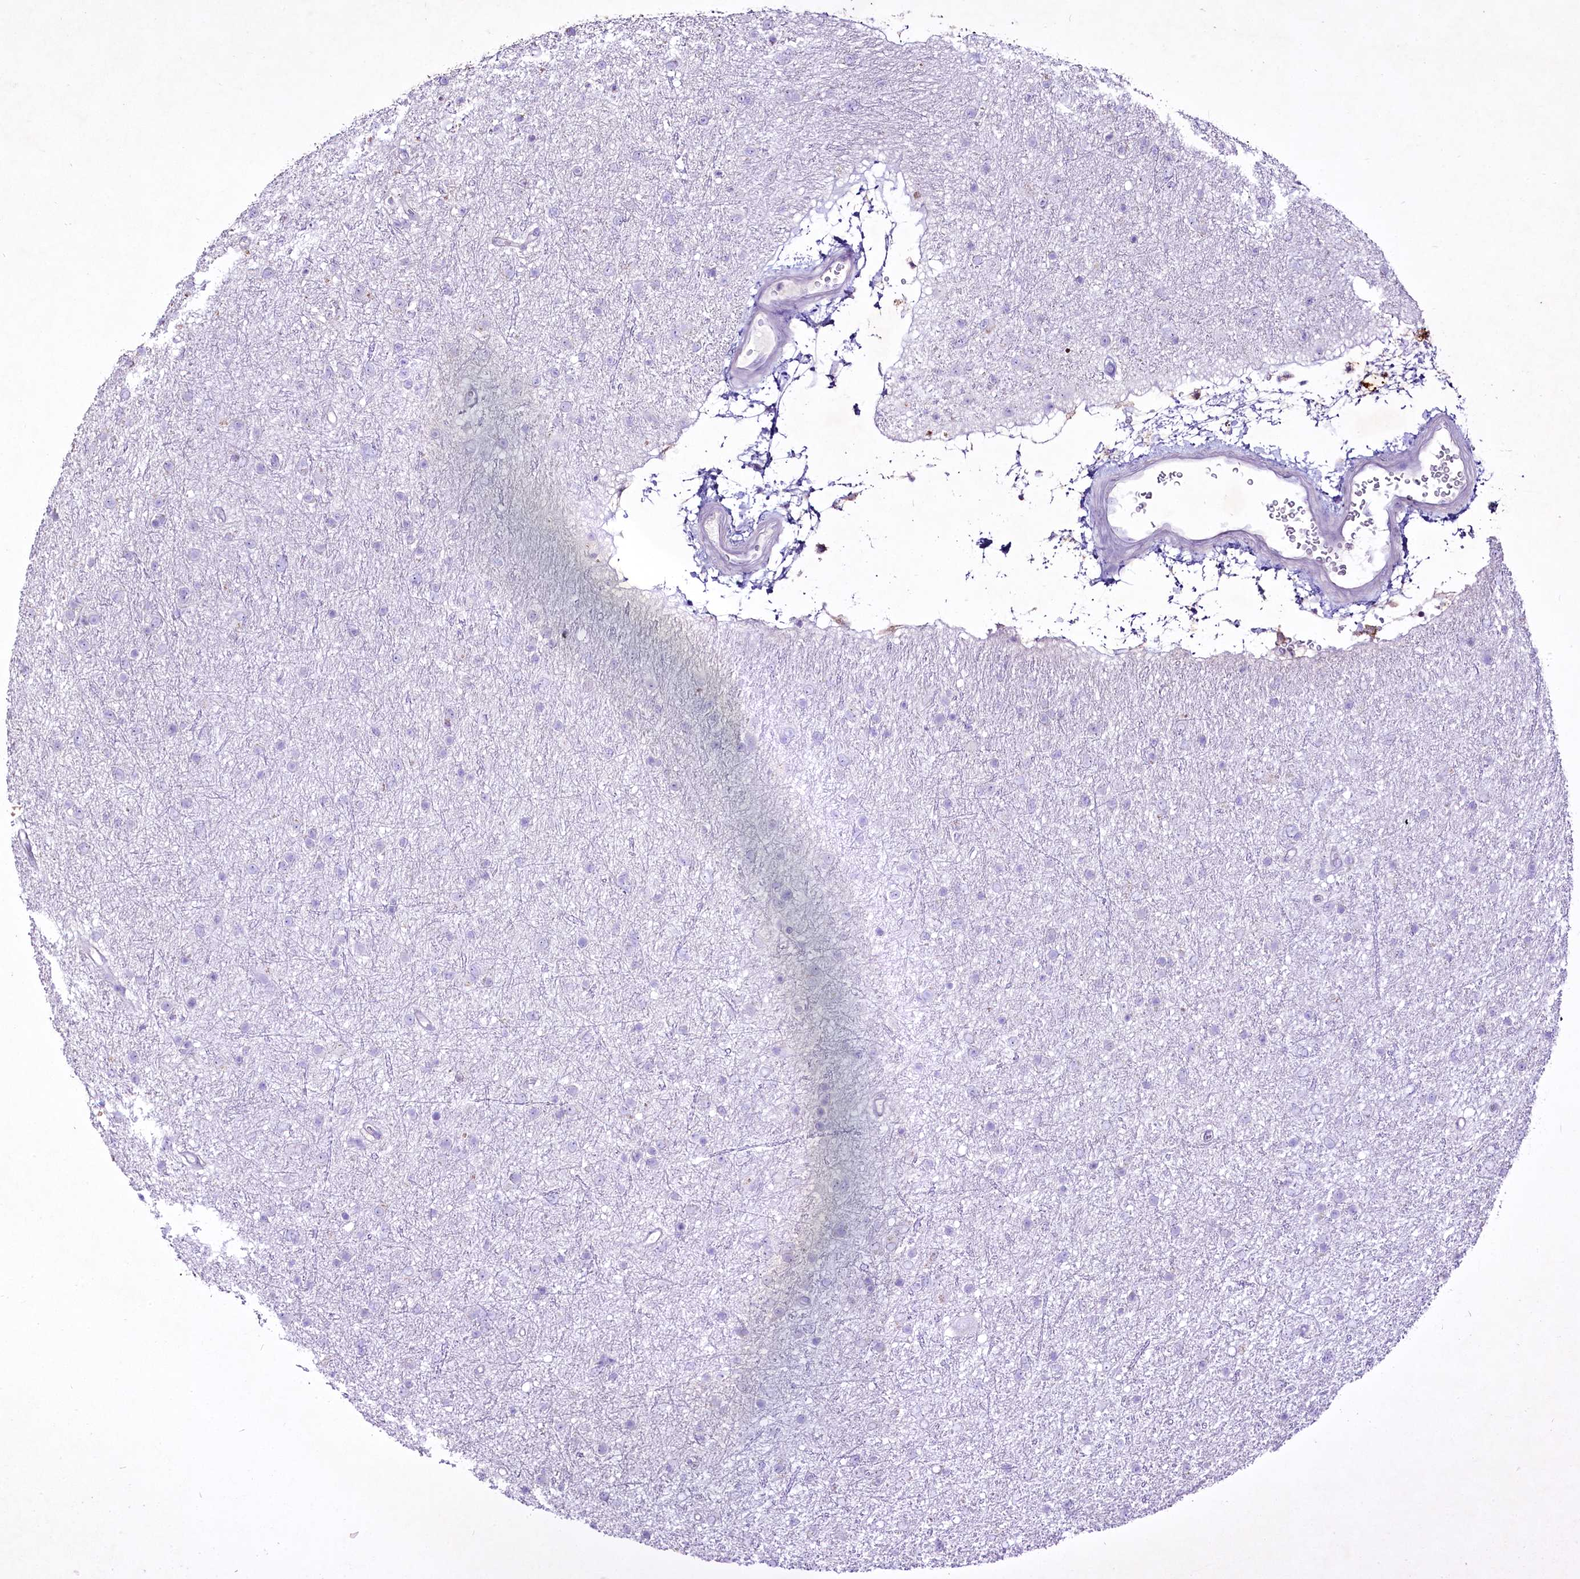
{"staining": {"intensity": "negative", "quantity": "none", "location": "none"}, "tissue": "glioma", "cell_type": "Tumor cells", "image_type": "cancer", "snomed": [{"axis": "morphology", "description": "Glioma, malignant, Low grade"}, {"axis": "topography", "description": "Cerebral cortex"}], "caption": "Tumor cells show no significant protein staining in glioma.", "gene": "FAM209B", "patient": {"sex": "female", "age": 39}}